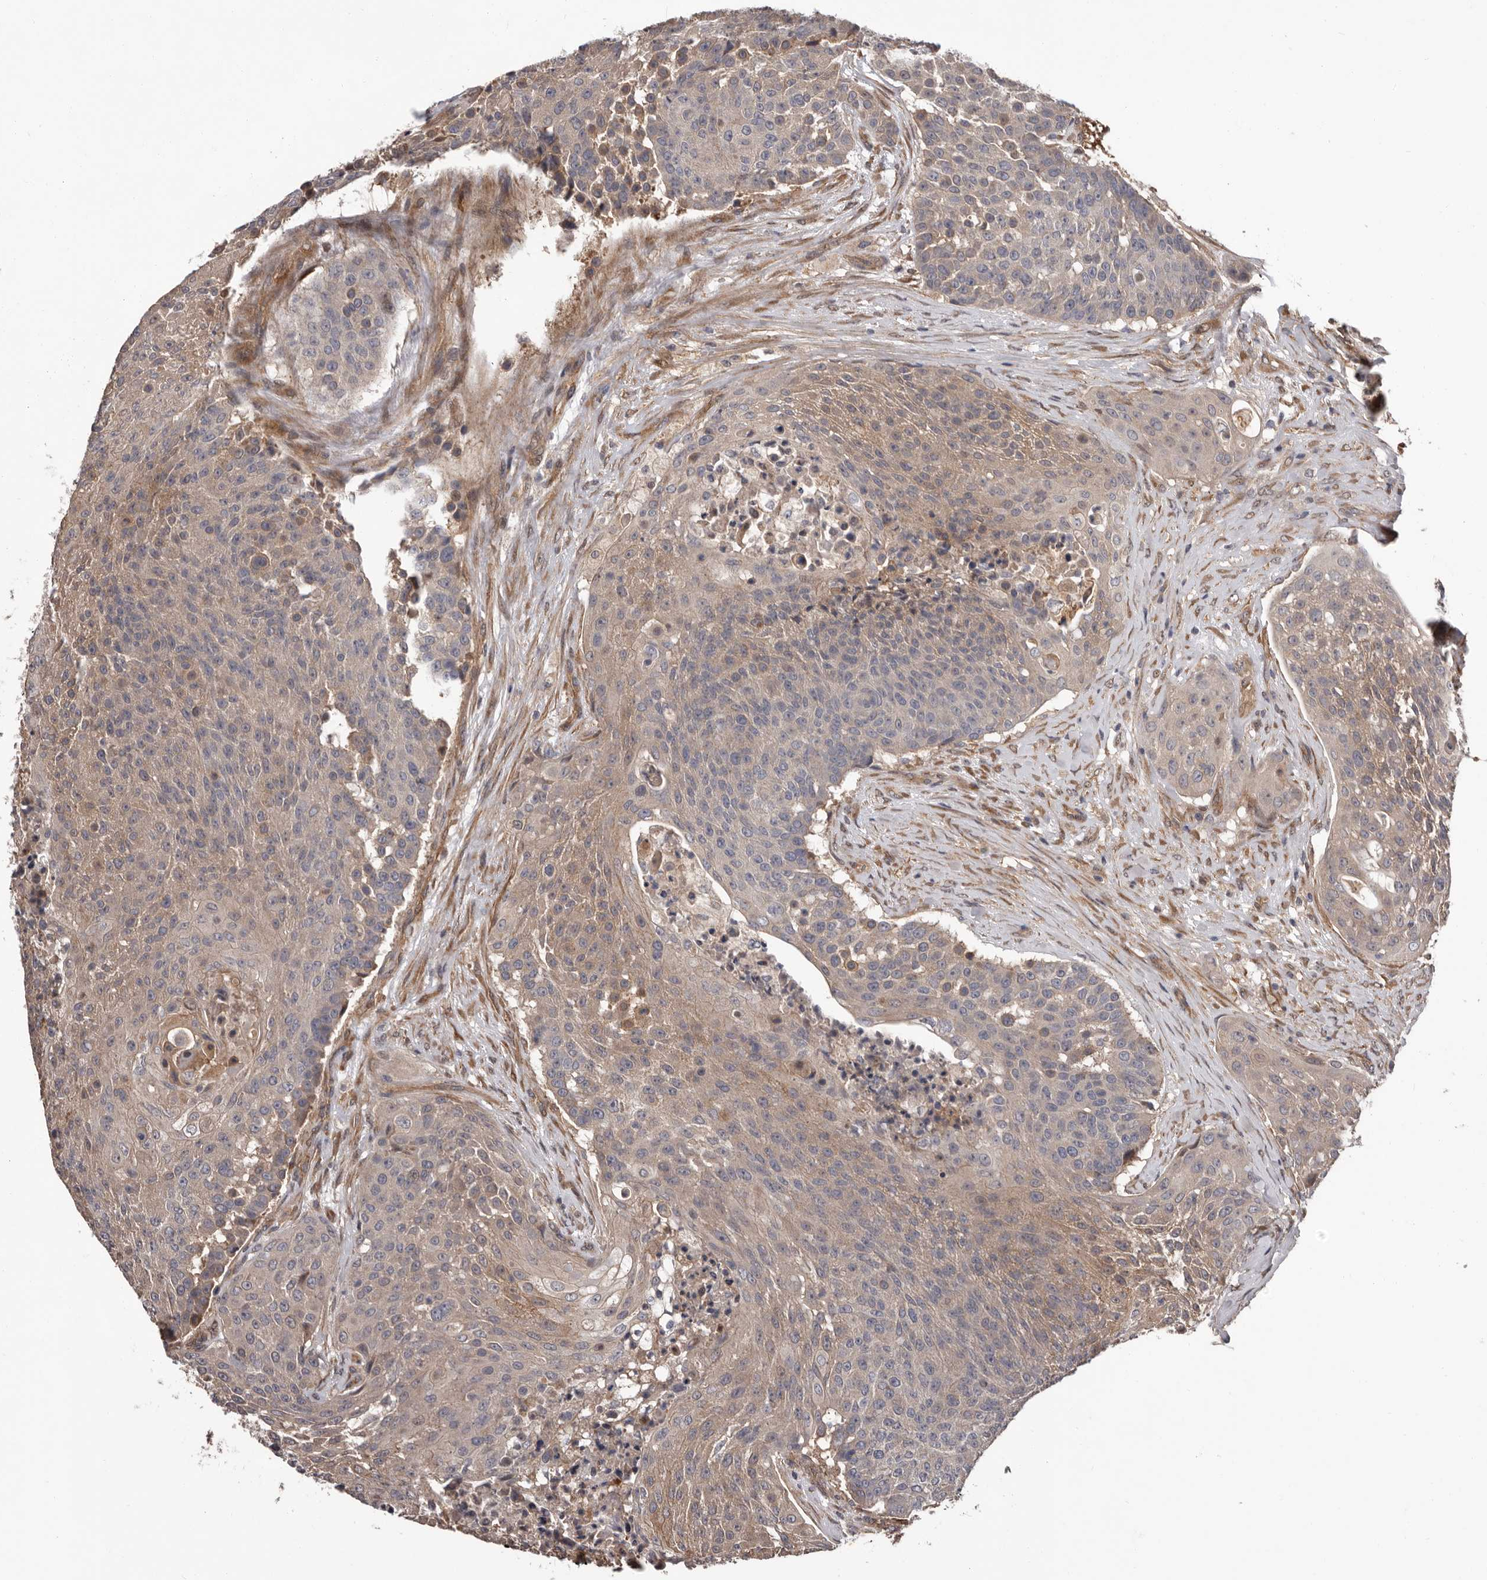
{"staining": {"intensity": "weak", "quantity": "<25%", "location": "cytoplasmic/membranous"}, "tissue": "urothelial cancer", "cell_type": "Tumor cells", "image_type": "cancer", "snomed": [{"axis": "morphology", "description": "Urothelial carcinoma, High grade"}, {"axis": "topography", "description": "Urinary bladder"}], "caption": "Urothelial cancer was stained to show a protein in brown. There is no significant staining in tumor cells. The staining is performed using DAB (3,3'-diaminobenzidine) brown chromogen with nuclei counter-stained in using hematoxylin.", "gene": "PRKD1", "patient": {"sex": "female", "age": 63}}